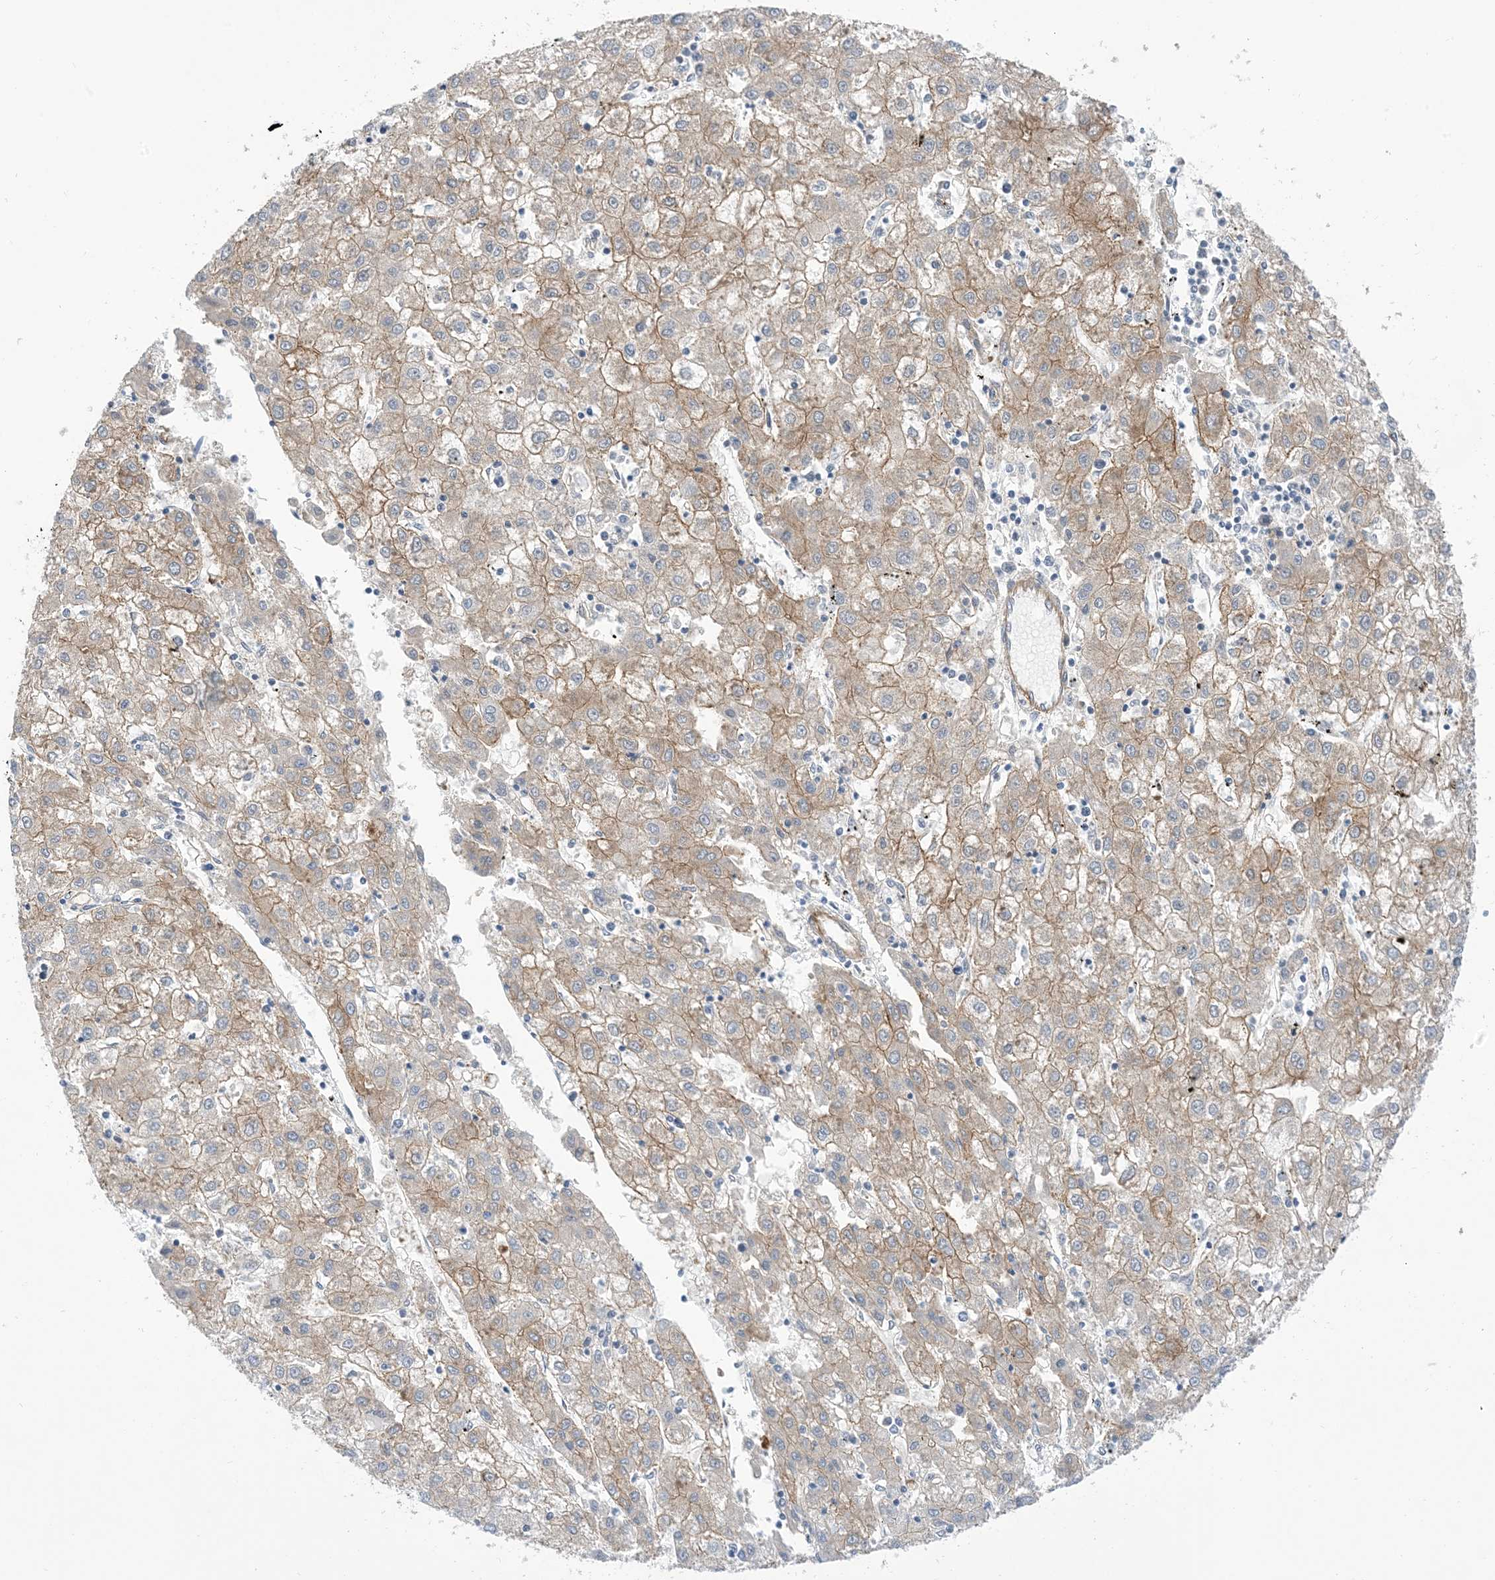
{"staining": {"intensity": "weak", "quantity": ">75%", "location": "cytoplasmic/membranous"}, "tissue": "liver cancer", "cell_type": "Tumor cells", "image_type": "cancer", "snomed": [{"axis": "morphology", "description": "Carcinoma, Hepatocellular, NOS"}, {"axis": "topography", "description": "Liver"}], "caption": "Immunohistochemical staining of hepatocellular carcinoma (liver) reveals low levels of weak cytoplasmic/membranous positivity in about >75% of tumor cells.", "gene": "EHBP1", "patient": {"sex": "male", "age": 72}}